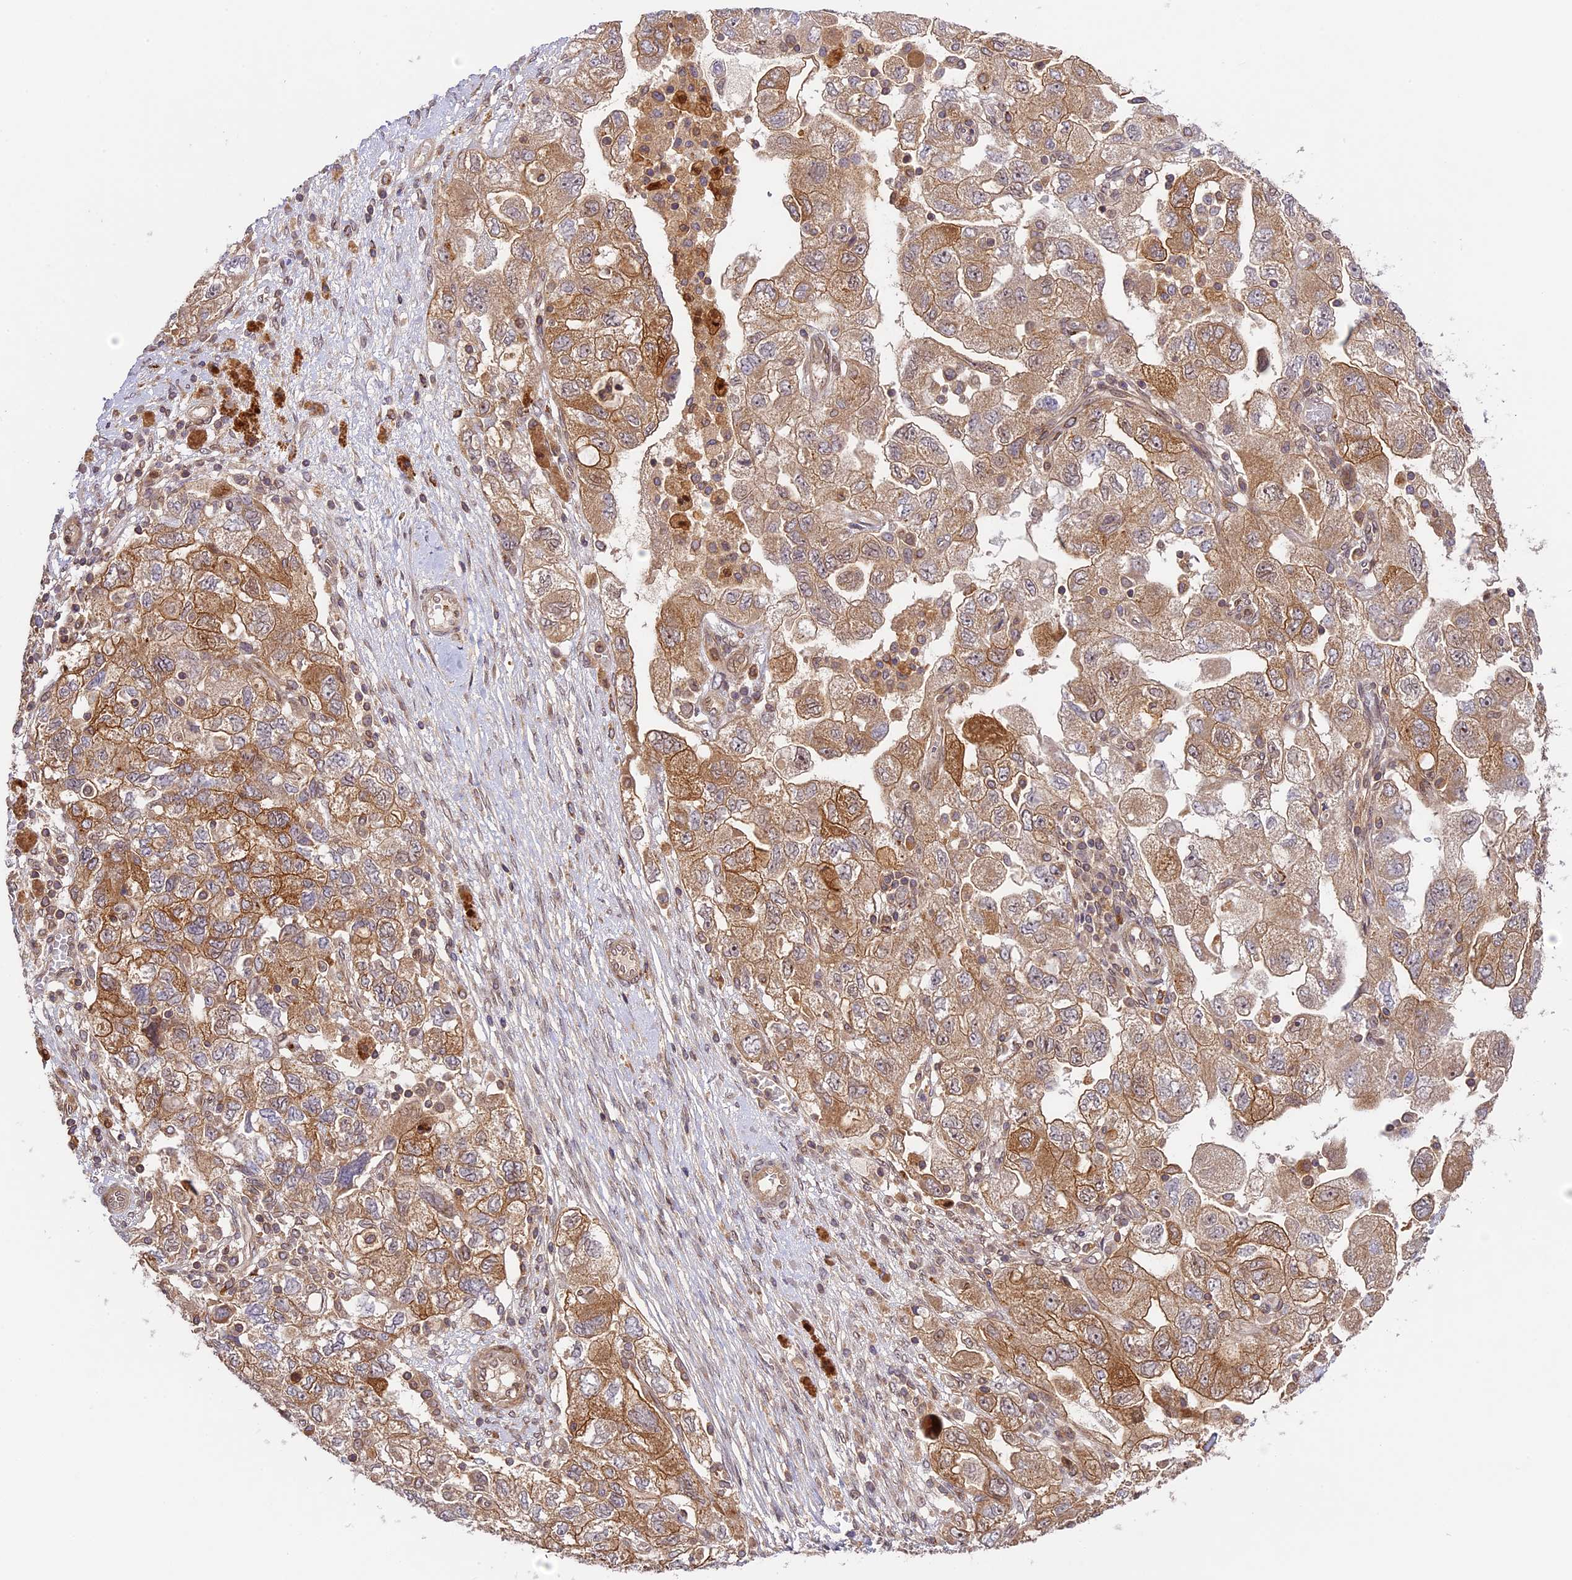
{"staining": {"intensity": "moderate", "quantity": ">75%", "location": "cytoplasmic/membranous"}, "tissue": "ovarian cancer", "cell_type": "Tumor cells", "image_type": "cancer", "snomed": [{"axis": "morphology", "description": "Carcinoma, NOS"}, {"axis": "morphology", "description": "Cystadenocarcinoma, serous, NOS"}, {"axis": "topography", "description": "Ovary"}], "caption": "Serous cystadenocarcinoma (ovarian) stained with DAB IHC shows medium levels of moderate cytoplasmic/membranous expression in about >75% of tumor cells.", "gene": "DGKH", "patient": {"sex": "female", "age": 69}}